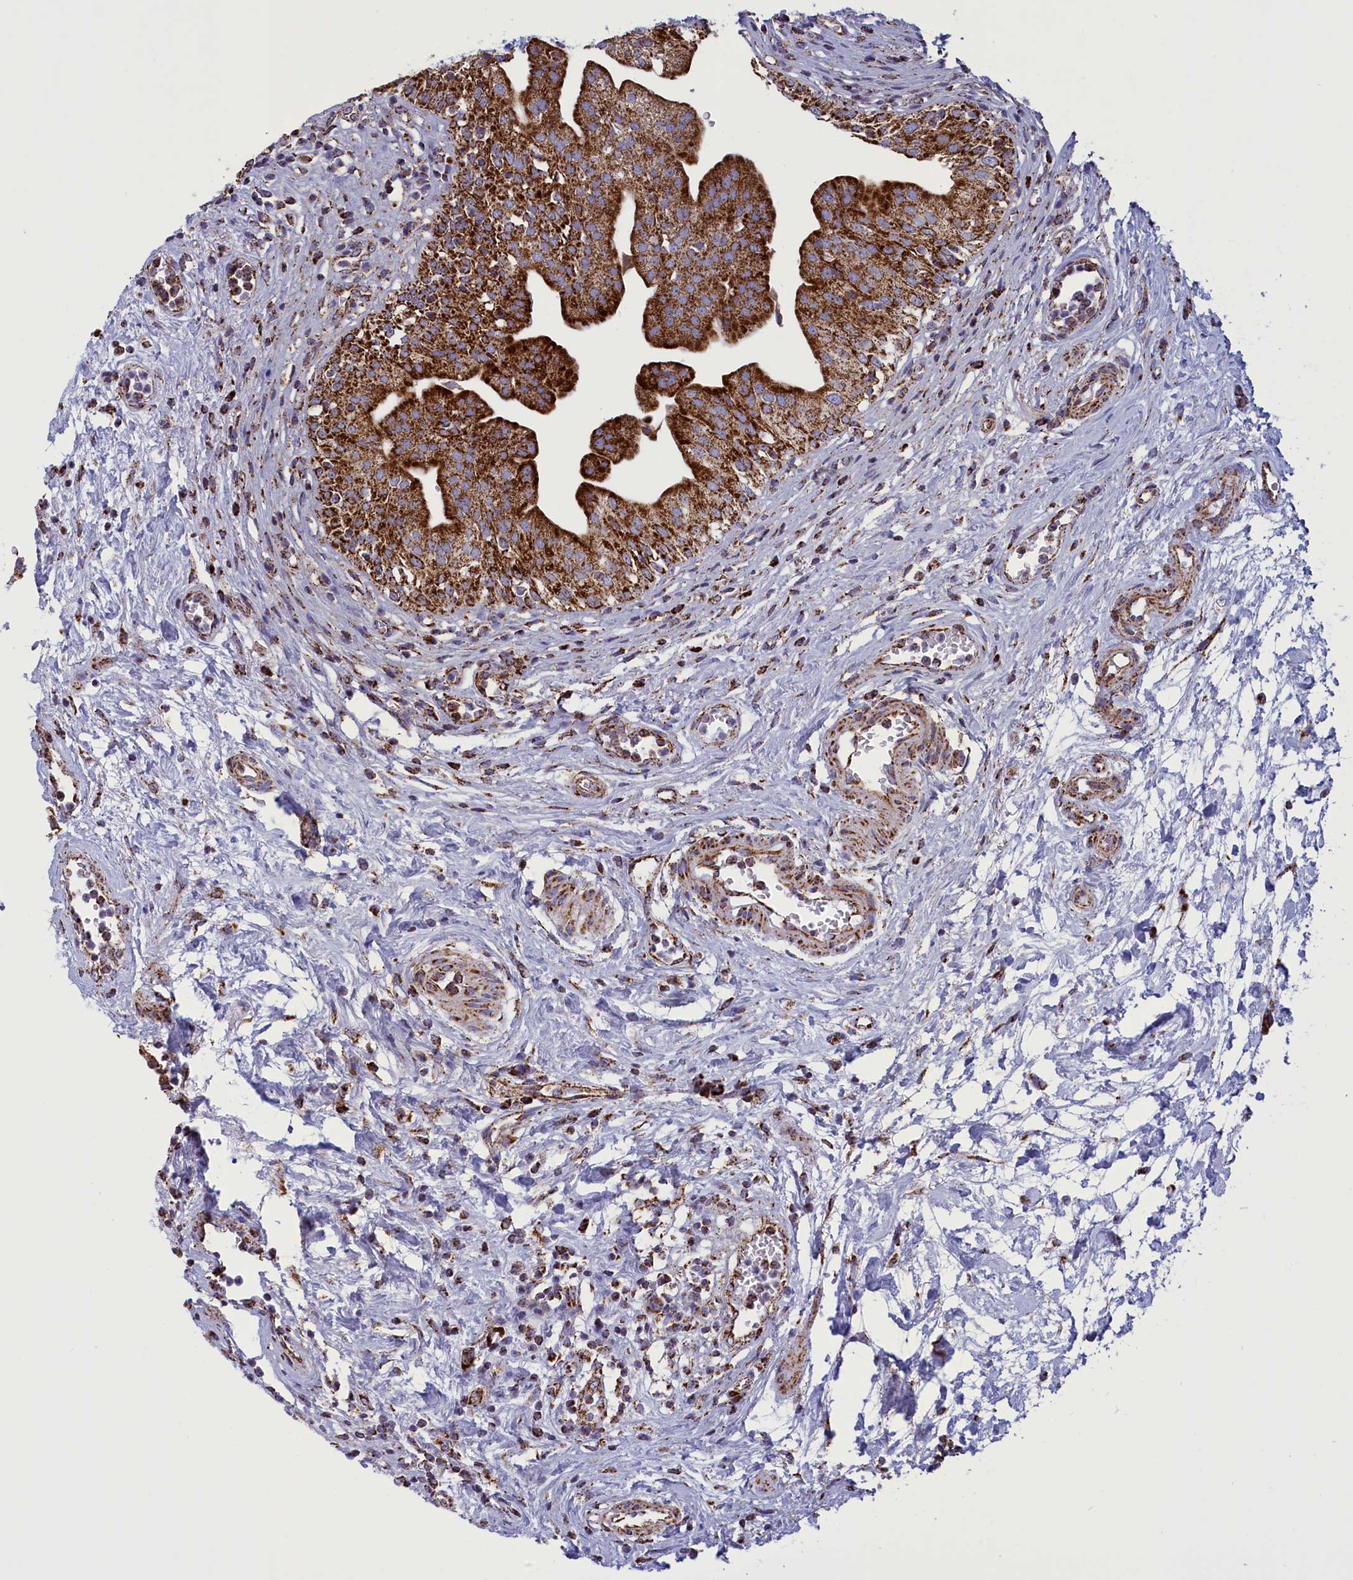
{"staining": {"intensity": "strong", "quantity": ">75%", "location": "cytoplasmic/membranous"}, "tissue": "urinary bladder", "cell_type": "Urothelial cells", "image_type": "normal", "snomed": [{"axis": "morphology", "description": "Normal tissue, NOS"}, {"axis": "morphology", "description": "Inflammation, NOS"}, {"axis": "topography", "description": "Urinary bladder"}], "caption": "Immunohistochemical staining of unremarkable urinary bladder demonstrates strong cytoplasmic/membranous protein positivity in about >75% of urothelial cells.", "gene": "ISOC2", "patient": {"sex": "male", "age": 63}}